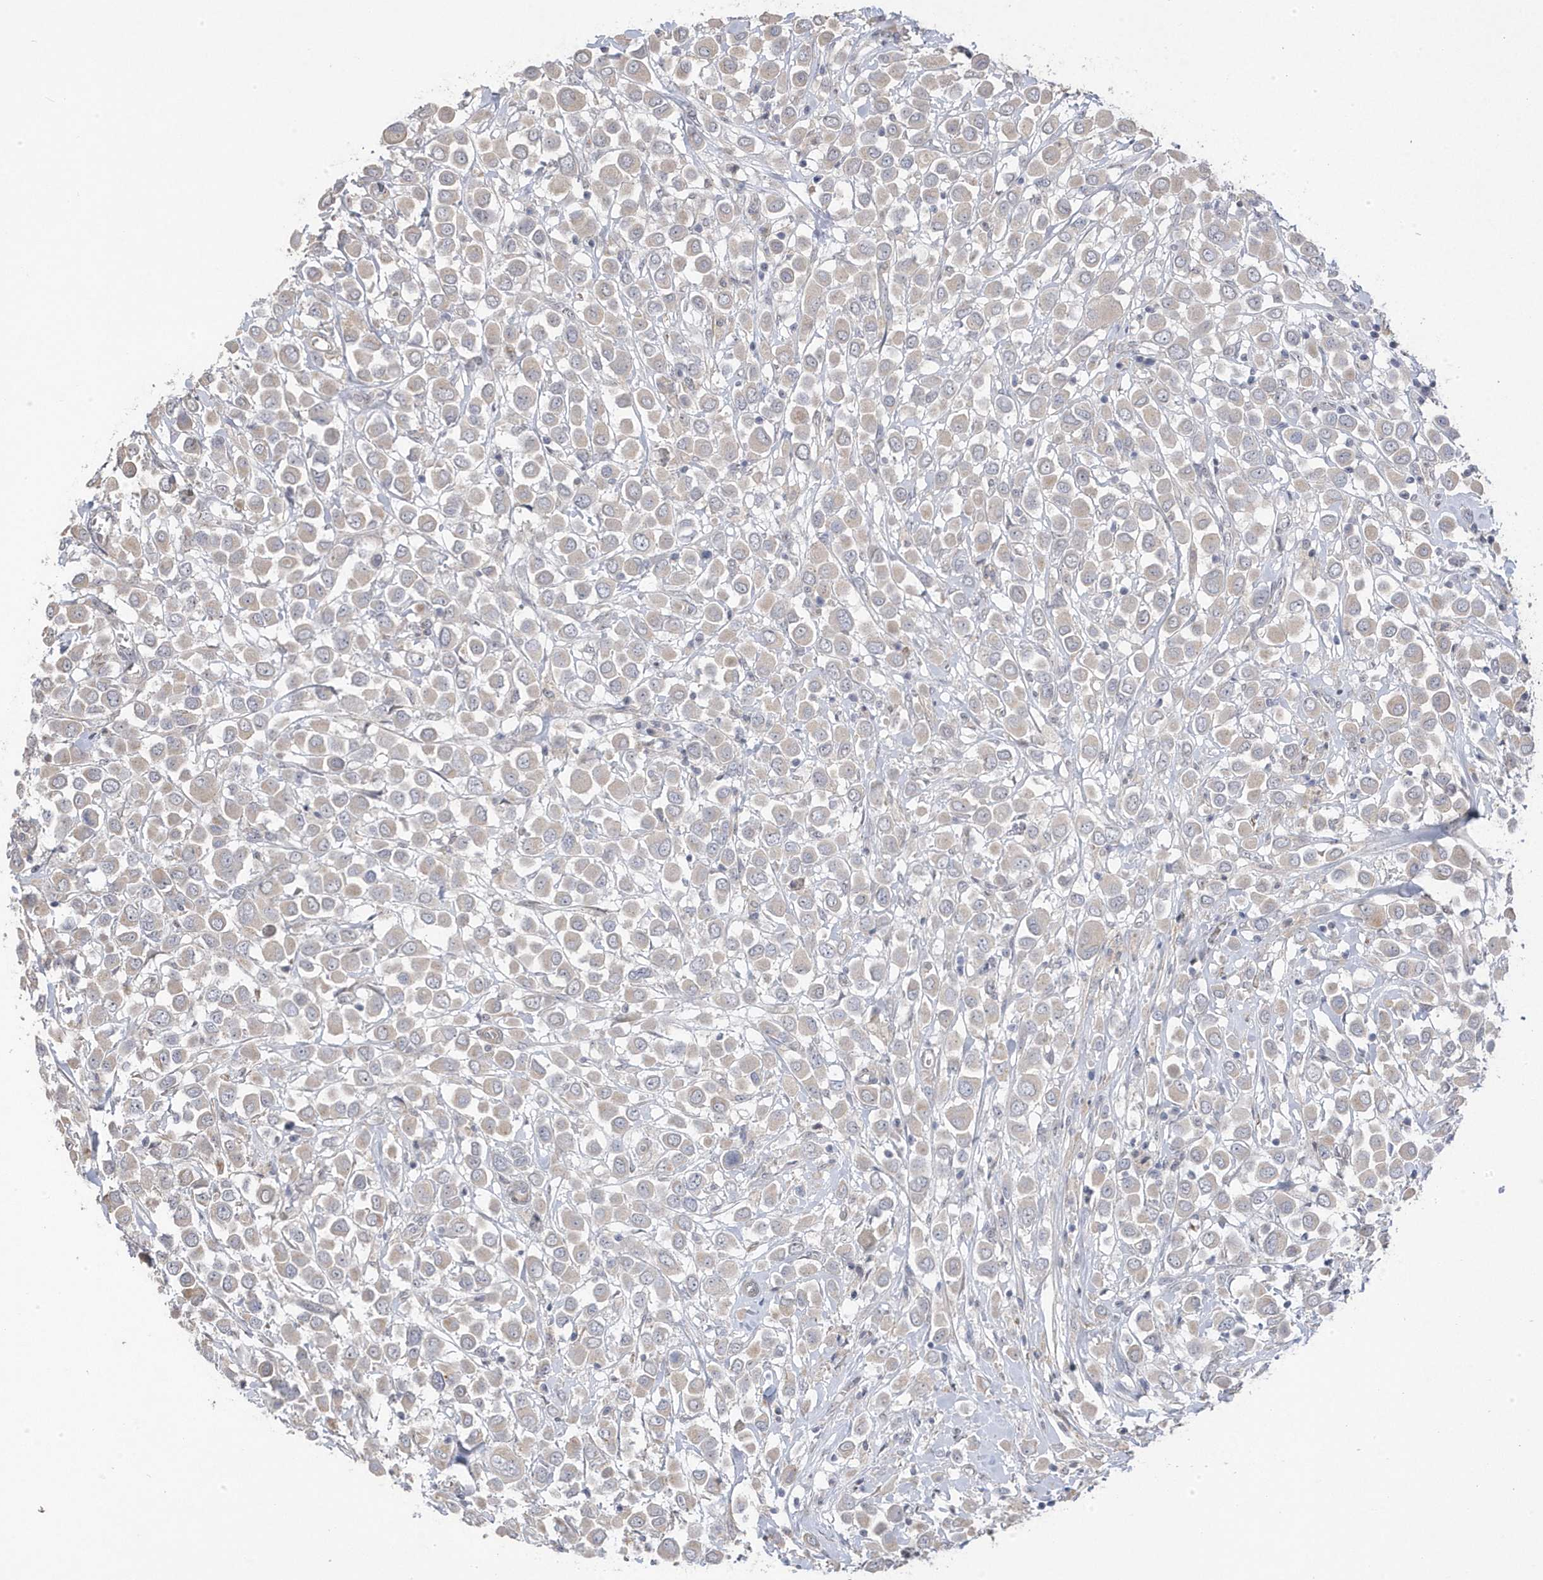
{"staining": {"intensity": "negative", "quantity": "none", "location": "none"}, "tissue": "breast cancer", "cell_type": "Tumor cells", "image_type": "cancer", "snomed": [{"axis": "morphology", "description": "Duct carcinoma"}, {"axis": "topography", "description": "Breast"}], "caption": "Breast cancer was stained to show a protein in brown. There is no significant expression in tumor cells.", "gene": "GTPBP6", "patient": {"sex": "female", "age": 61}}